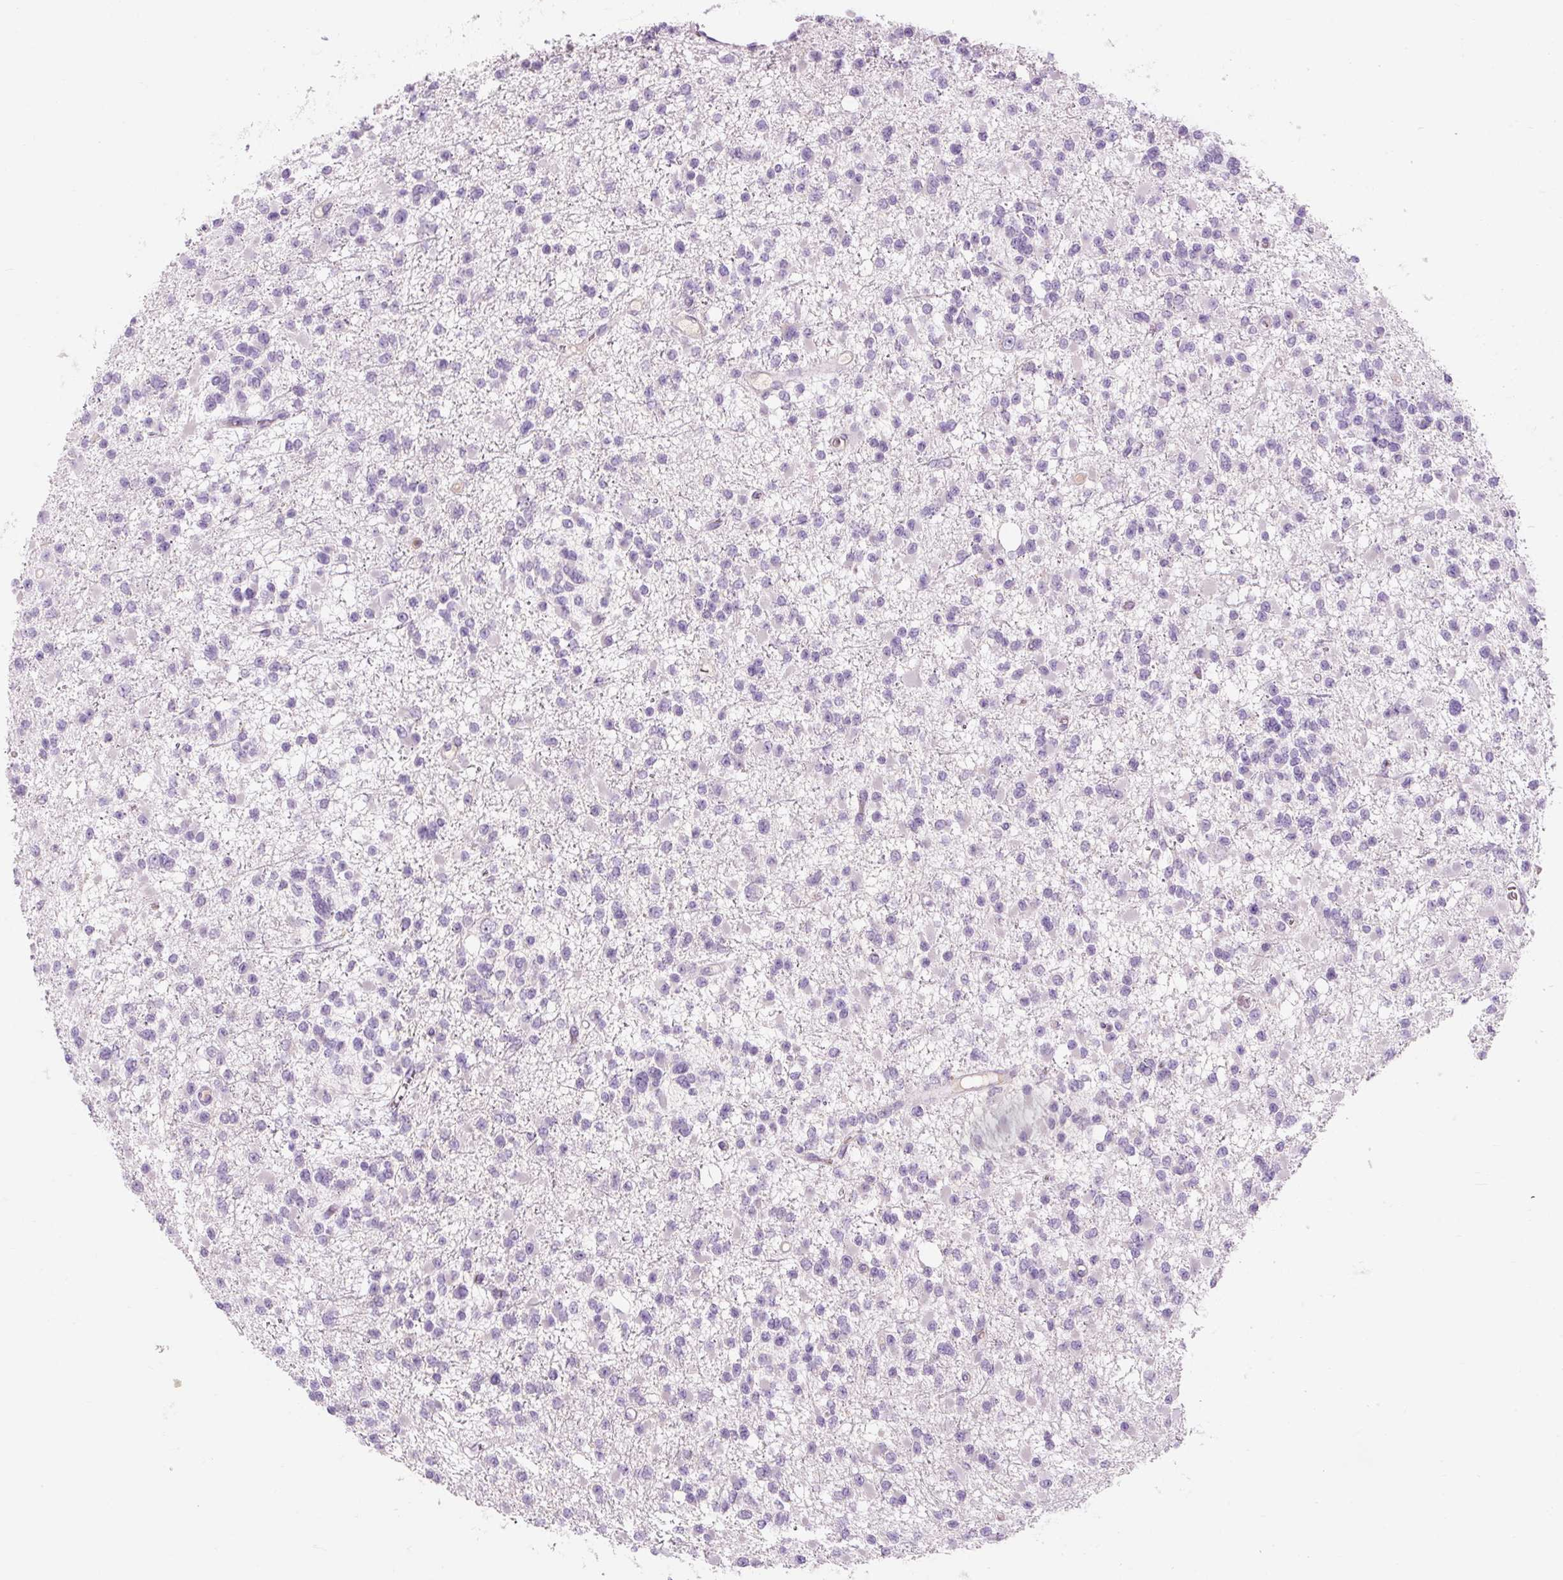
{"staining": {"intensity": "negative", "quantity": "none", "location": "none"}, "tissue": "glioma", "cell_type": "Tumor cells", "image_type": "cancer", "snomed": [{"axis": "morphology", "description": "Glioma, malignant, Low grade"}, {"axis": "topography", "description": "Brain"}], "caption": "Image shows no protein expression in tumor cells of malignant glioma (low-grade) tissue.", "gene": "TIGD2", "patient": {"sex": "female", "age": 22}}